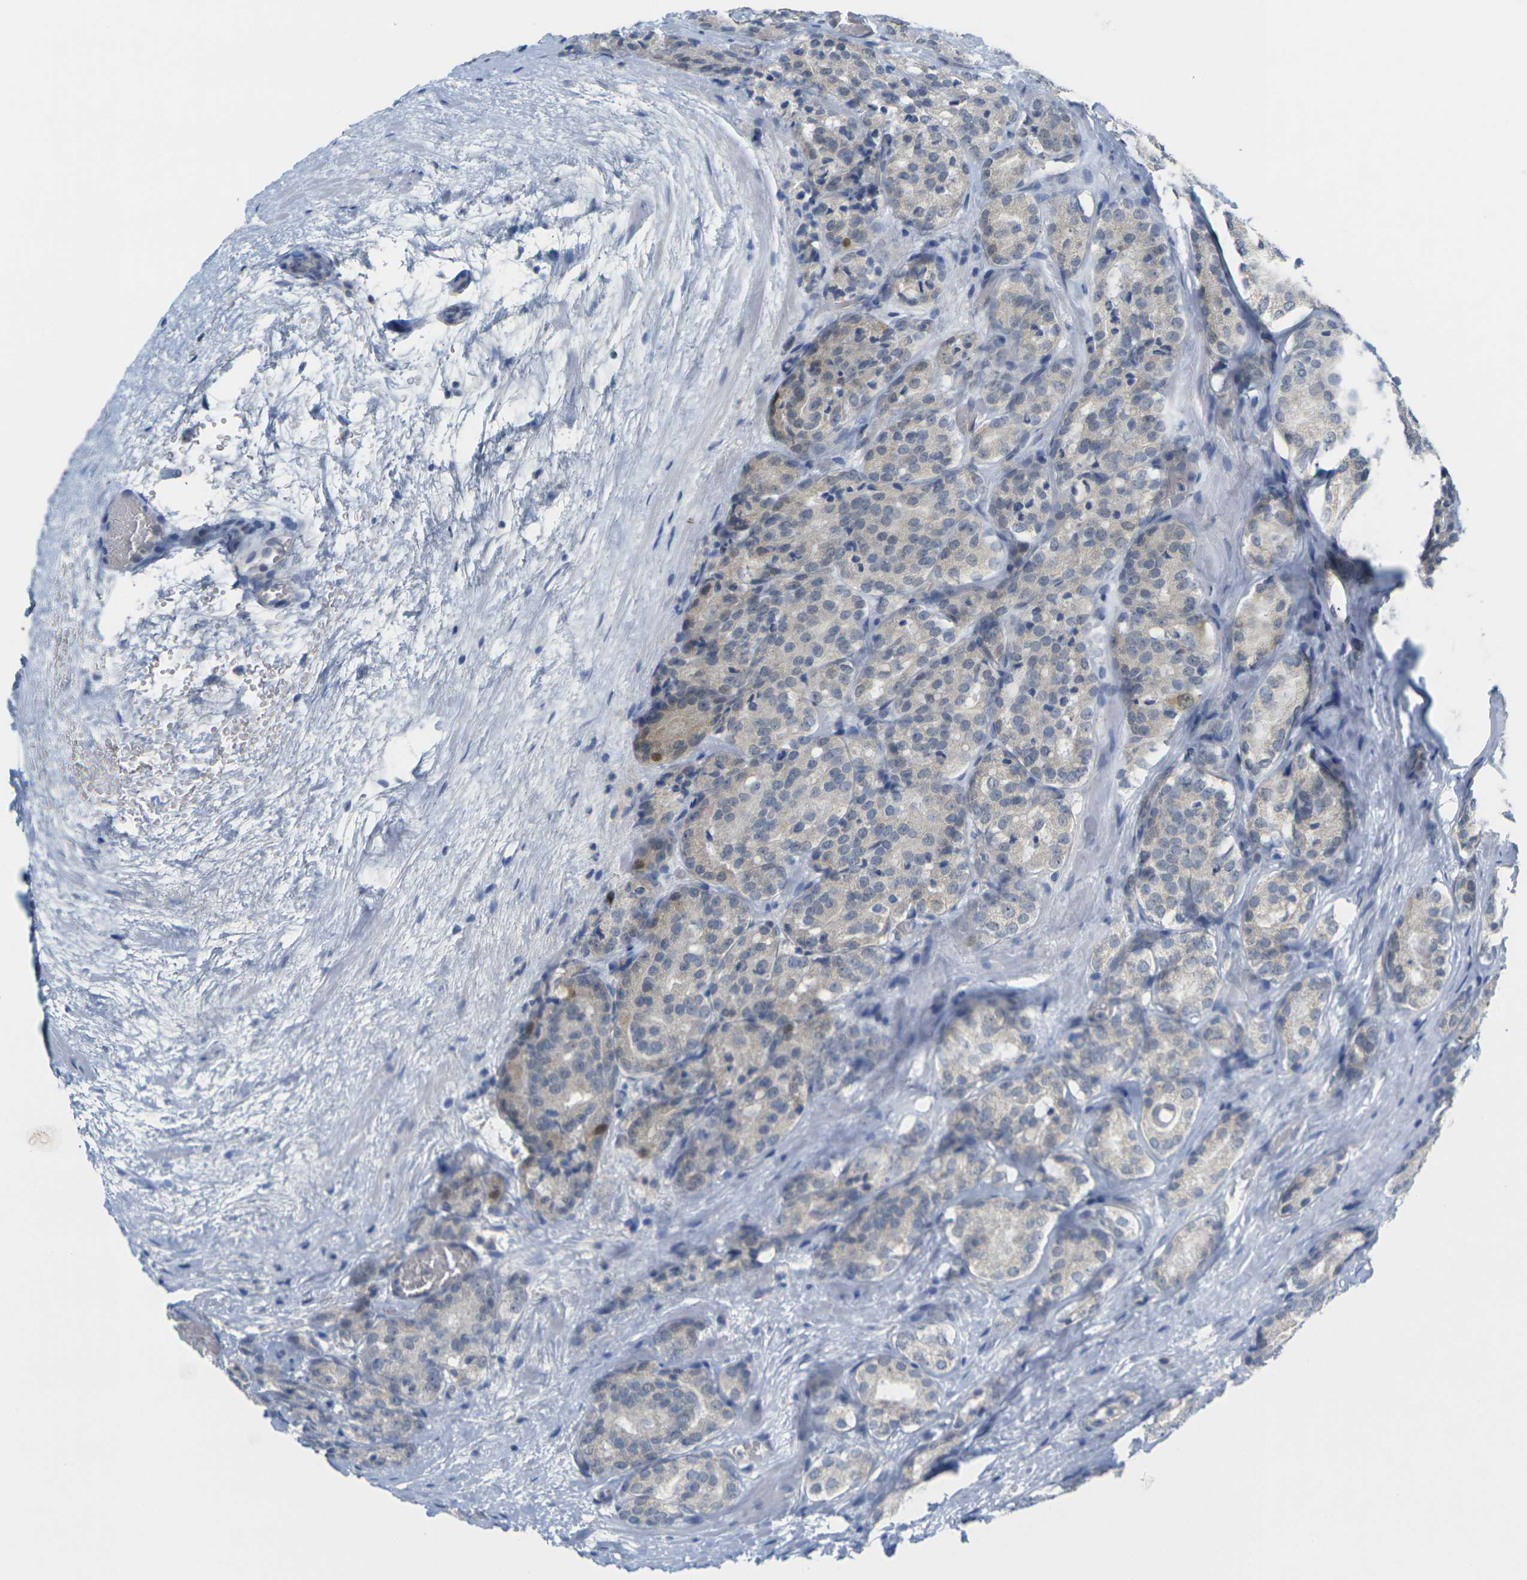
{"staining": {"intensity": "weak", "quantity": "25%-75%", "location": "cytoplasmic/membranous,nuclear"}, "tissue": "prostate cancer", "cell_type": "Tumor cells", "image_type": "cancer", "snomed": [{"axis": "morphology", "description": "Adenocarcinoma, High grade"}, {"axis": "topography", "description": "Prostate"}], "caption": "Protein staining by IHC shows weak cytoplasmic/membranous and nuclear positivity in approximately 25%-75% of tumor cells in prostate cancer. The staining was performed using DAB (3,3'-diaminobenzidine) to visualize the protein expression in brown, while the nuclei were stained in blue with hematoxylin (Magnification: 20x).", "gene": "CDK2", "patient": {"sex": "male", "age": 64}}